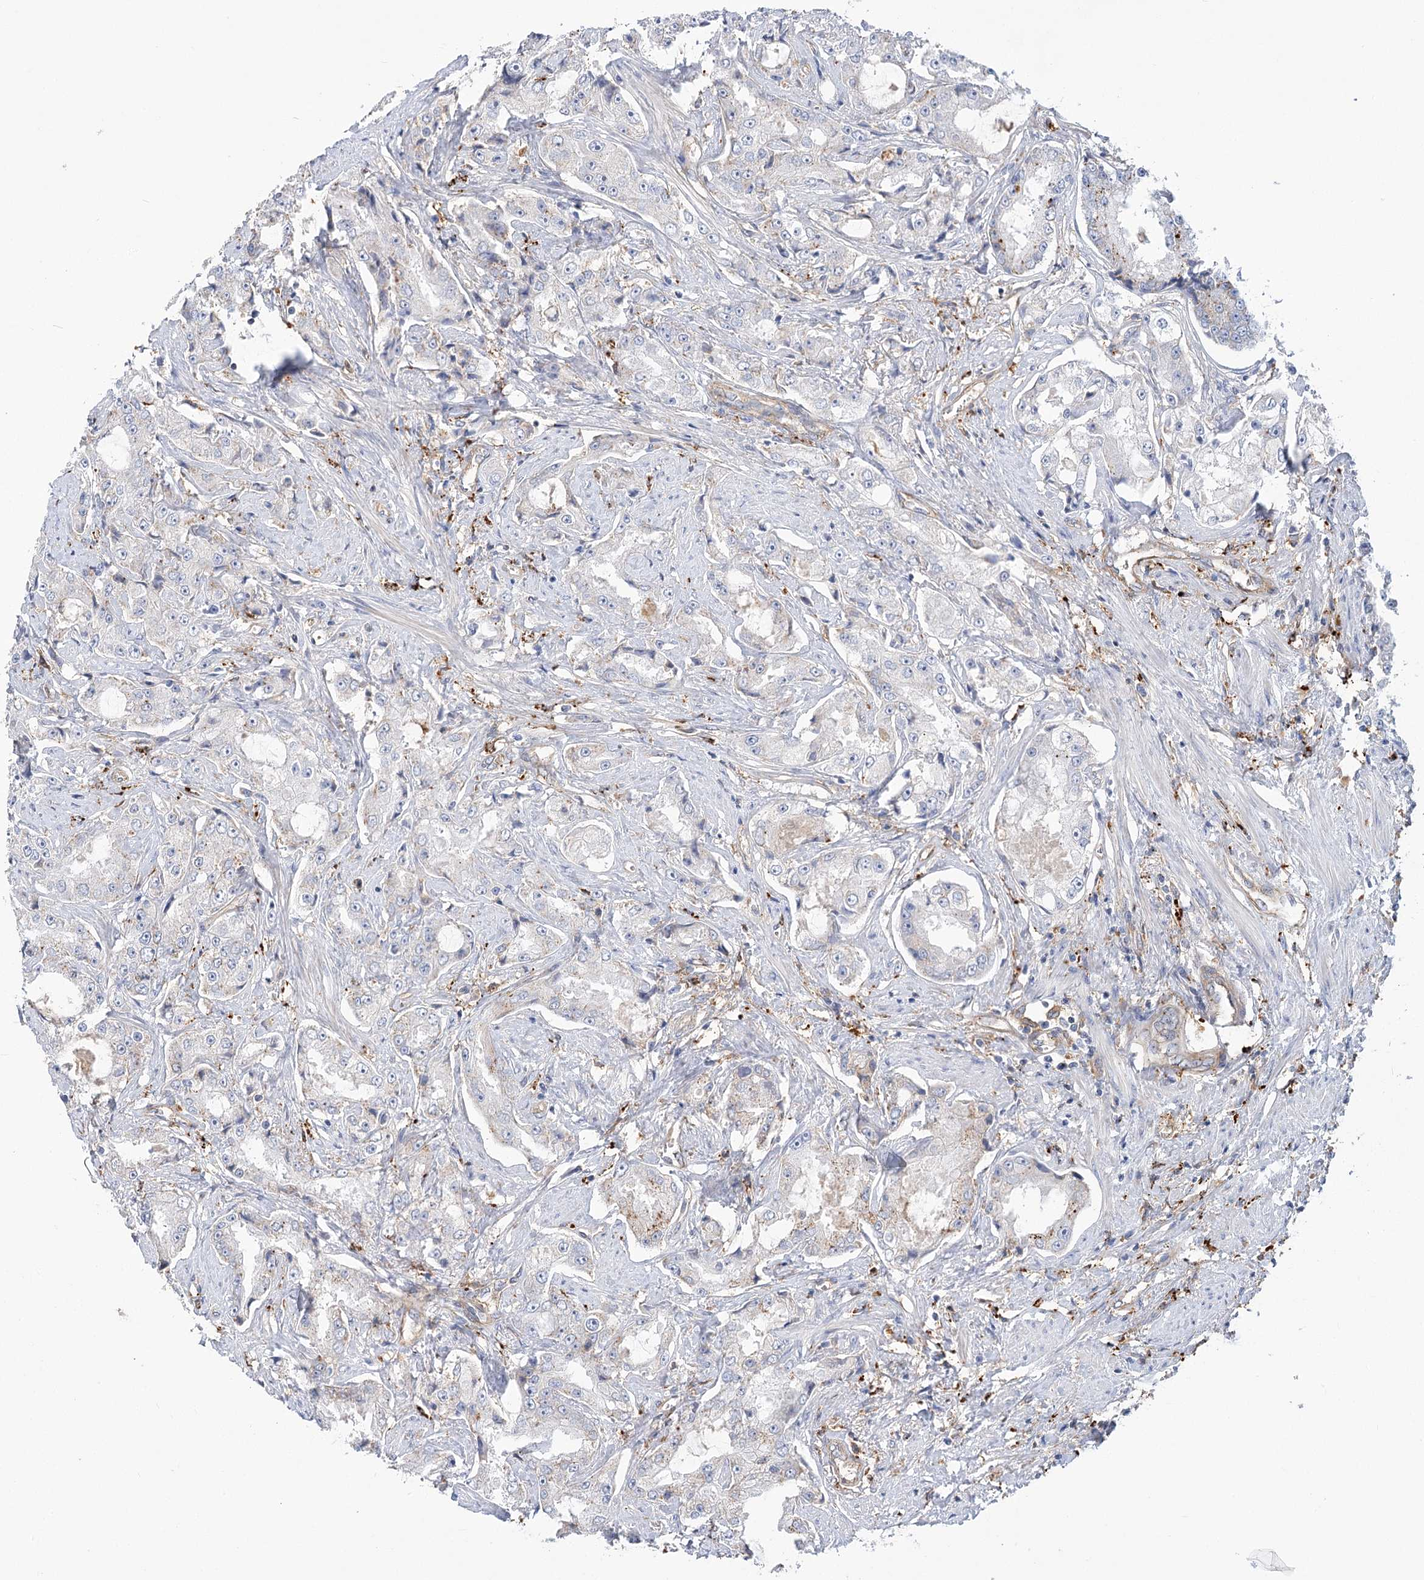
{"staining": {"intensity": "negative", "quantity": "none", "location": "none"}, "tissue": "prostate cancer", "cell_type": "Tumor cells", "image_type": "cancer", "snomed": [{"axis": "morphology", "description": "Adenocarcinoma, High grade"}, {"axis": "topography", "description": "Prostate"}], "caption": "A photomicrograph of human prostate high-grade adenocarcinoma is negative for staining in tumor cells.", "gene": "GUSB", "patient": {"sex": "male", "age": 73}}